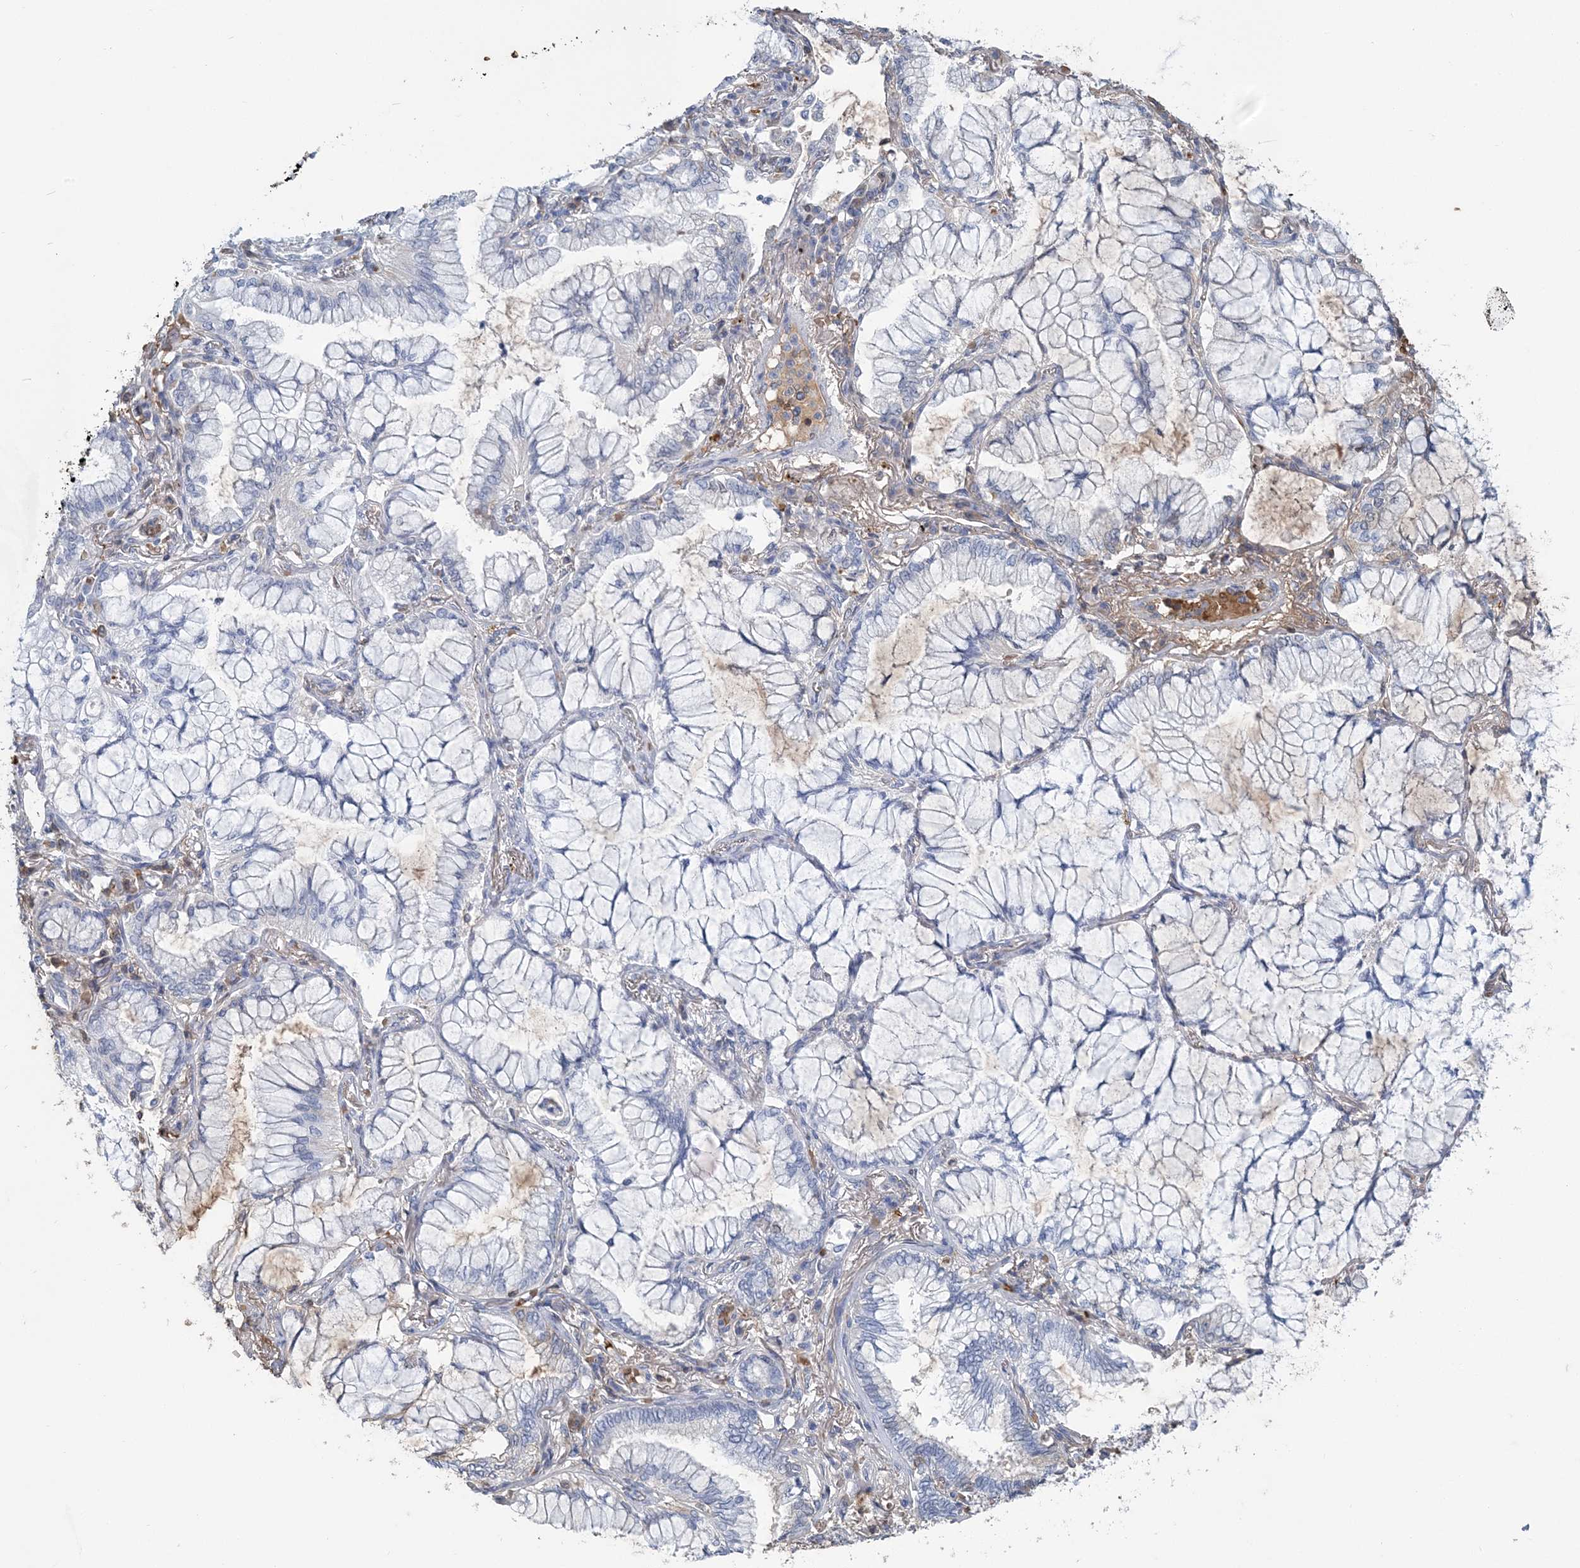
{"staining": {"intensity": "negative", "quantity": "none", "location": "none"}, "tissue": "lung cancer", "cell_type": "Tumor cells", "image_type": "cancer", "snomed": [{"axis": "morphology", "description": "Adenocarcinoma, NOS"}, {"axis": "topography", "description": "Lung"}], "caption": "A high-resolution micrograph shows immunohistochemistry (IHC) staining of lung cancer (adenocarcinoma), which shows no significant staining in tumor cells.", "gene": "HBD", "patient": {"sex": "female", "age": 70}}